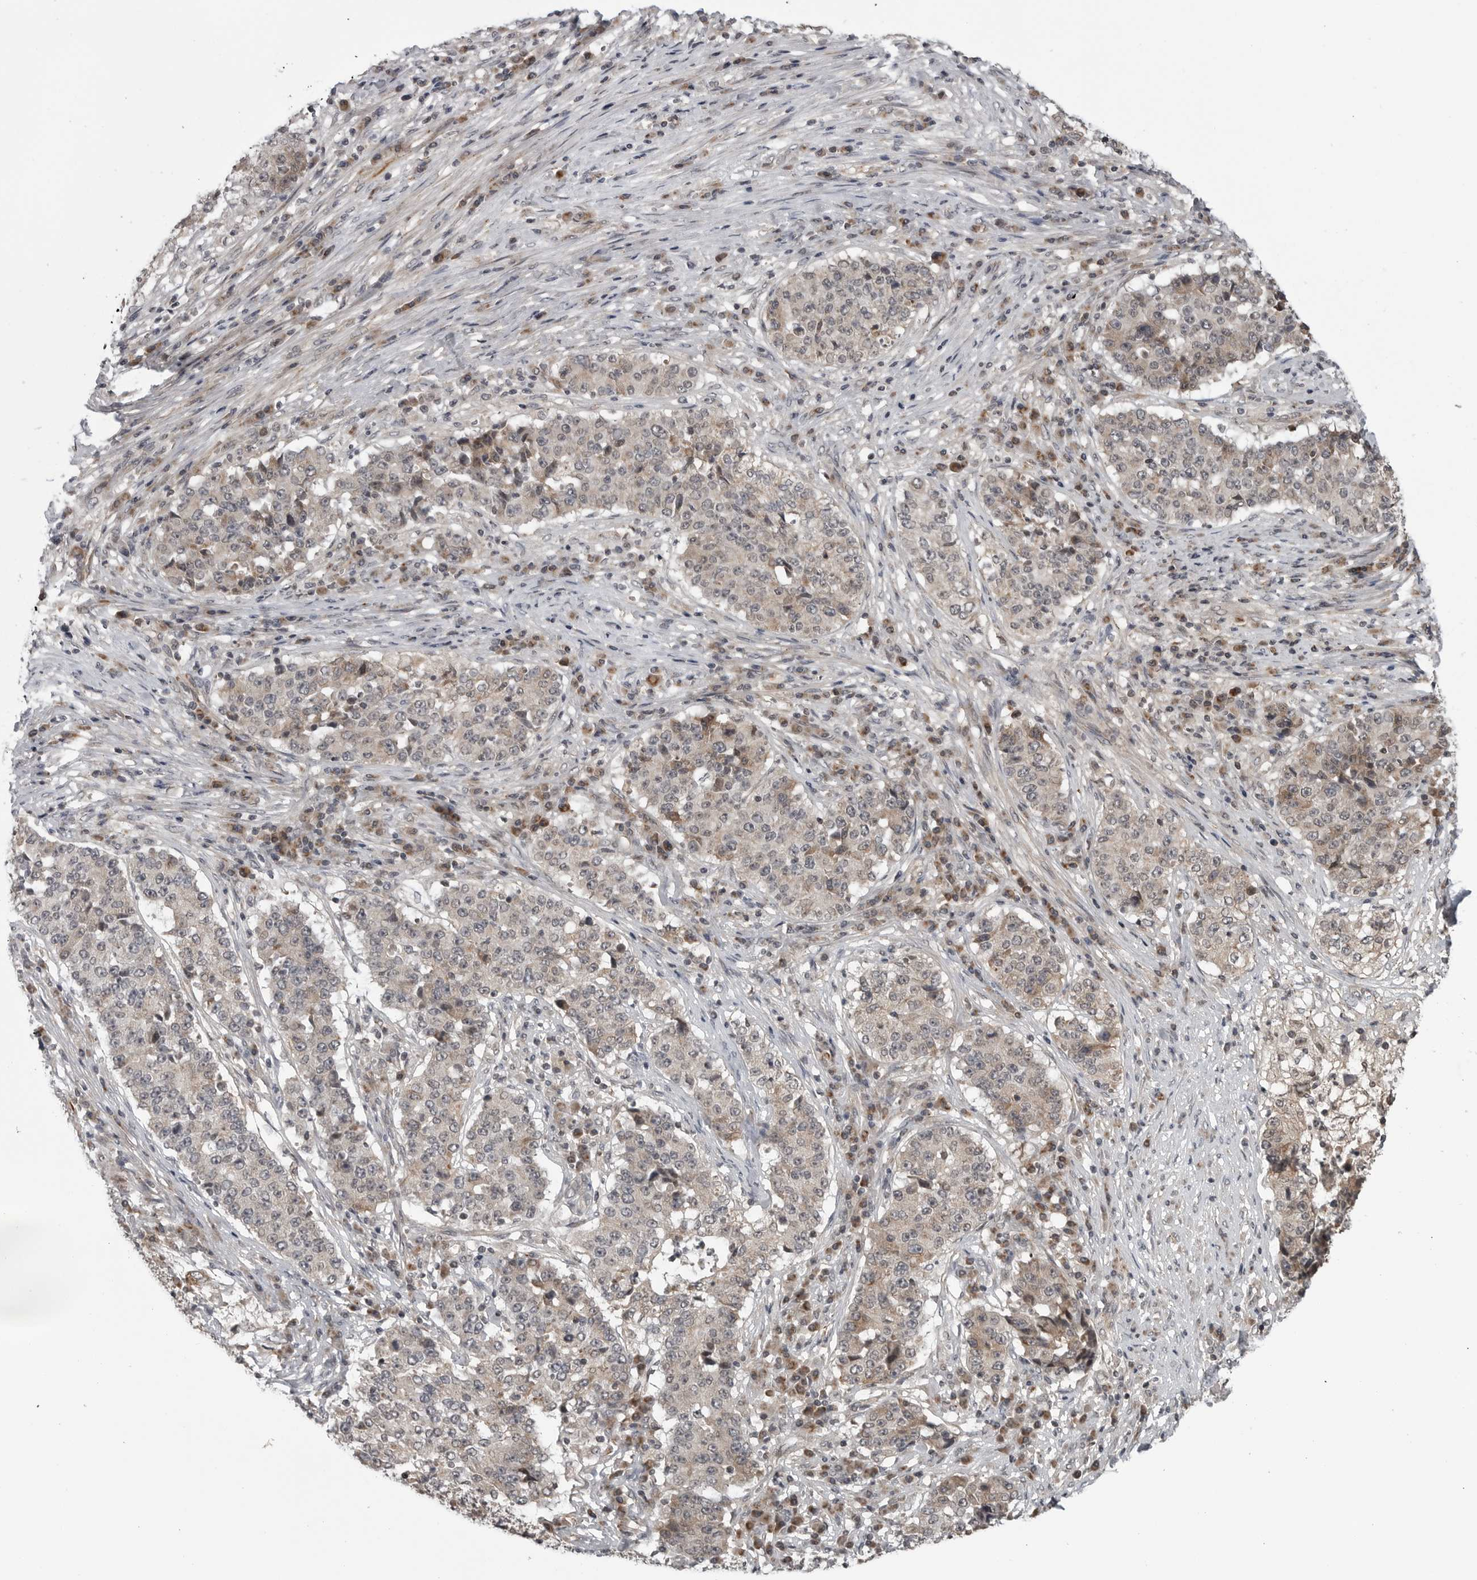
{"staining": {"intensity": "weak", "quantity": "25%-75%", "location": "cytoplasmic/membranous"}, "tissue": "stomach cancer", "cell_type": "Tumor cells", "image_type": "cancer", "snomed": [{"axis": "morphology", "description": "Adenocarcinoma, NOS"}, {"axis": "topography", "description": "Stomach"}], "caption": "Stomach cancer stained for a protein (brown) demonstrates weak cytoplasmic/membranous positive positivity in approximately 25%-75% of tumor cells.", "gene": "FAAP100", "patient": {"sex": "male", "age": 59}}